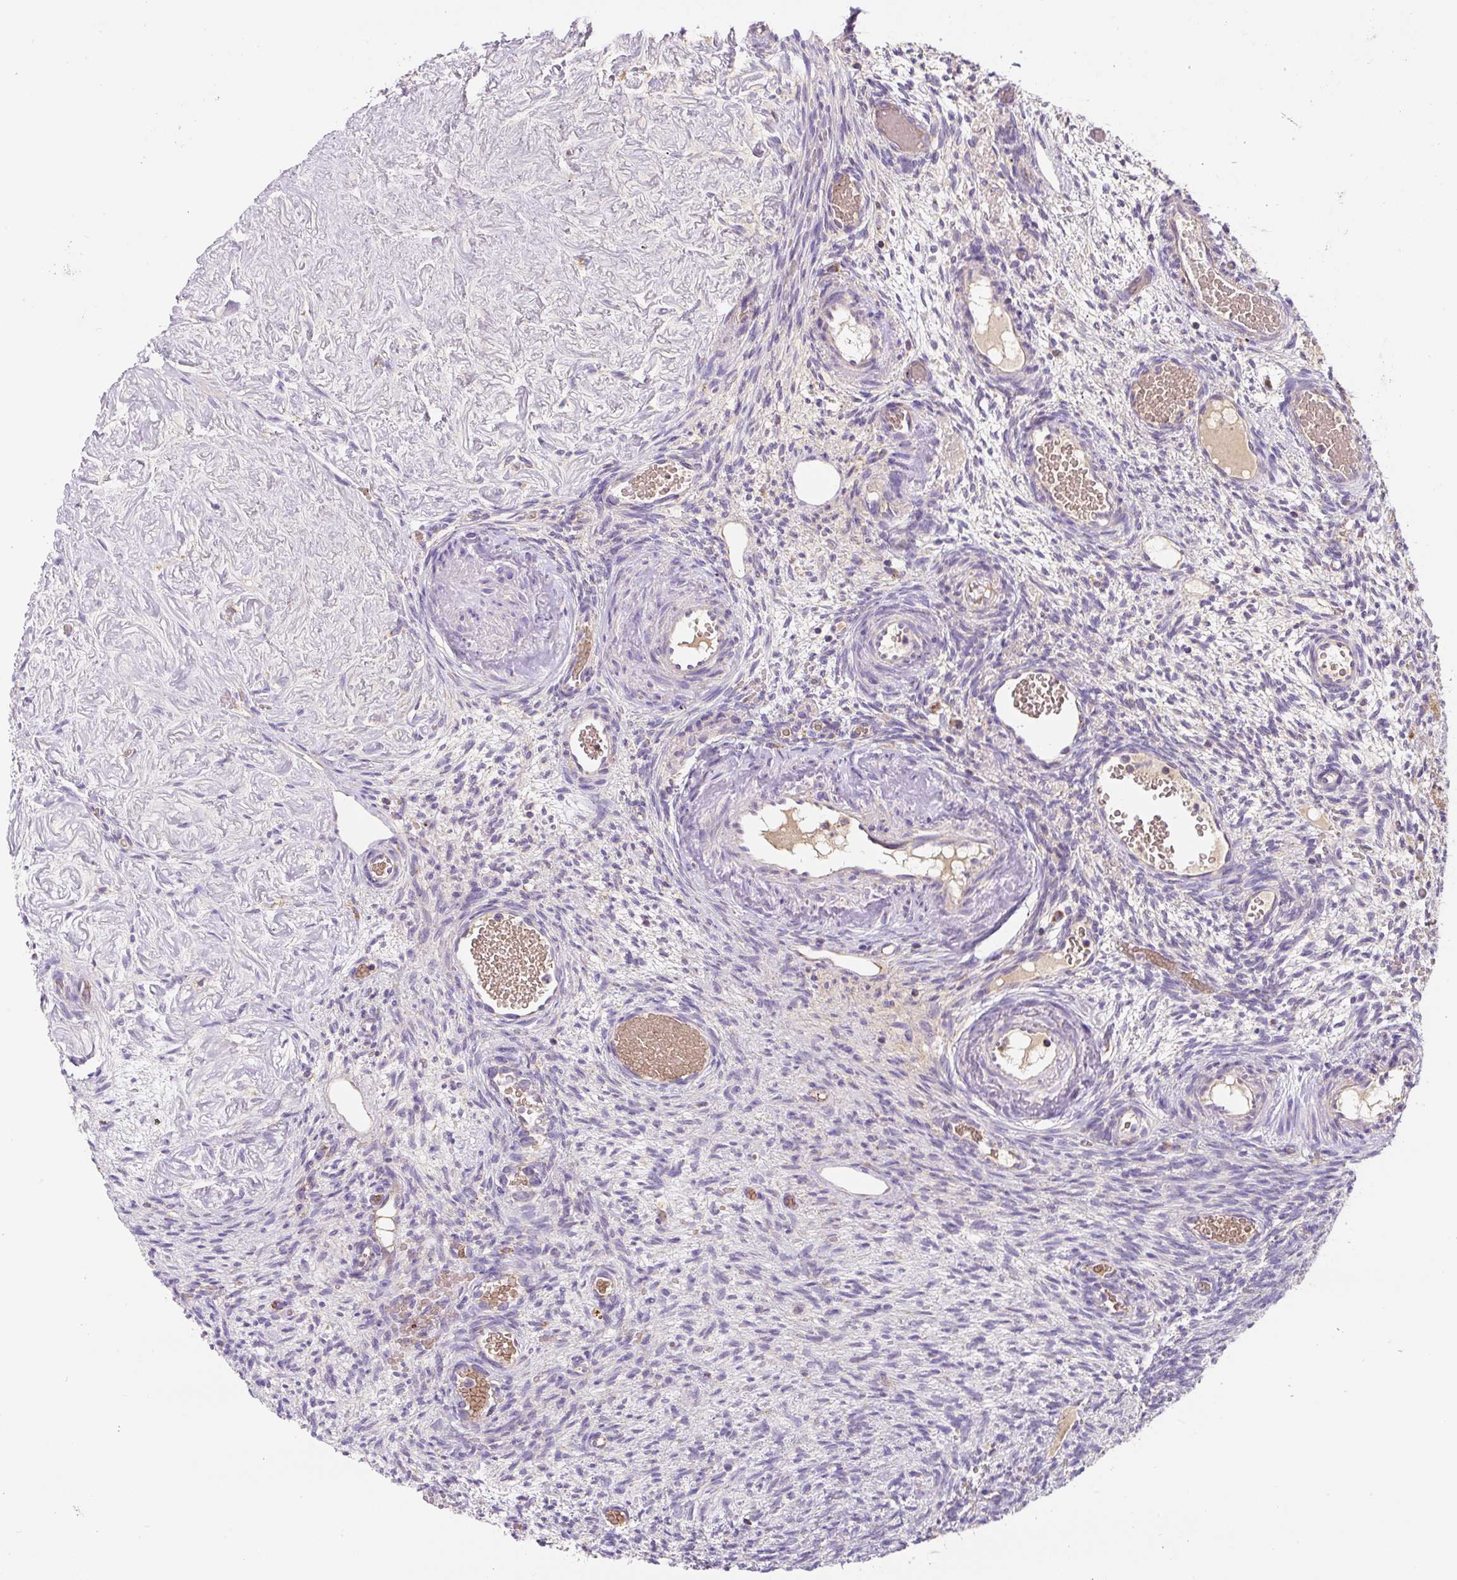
{"staining": {"intensity": "moderate", "quantity": ">75%", "location": "cytoplasmic/membranous"}, "tissue": "ovary", "cell_type": "Follicle cells", "image_type": "normal", "snomed": [{"axis": "morphology", "description": "Normal tissue, NOS"}, {"axis": "topography", "description": "Ovary"}], "caption": "DAB immunohistochemical staining of benign human ovary displays moderate cytoplasmic/membranous protein positivity in approximately >75% of follicle cells. (Stains: DAB in brown, nuclei in blue, Microscopy: brightfield microscopy at high magnification).", "gene": "MT", "patient": {"sex": "female", "age": 67}}